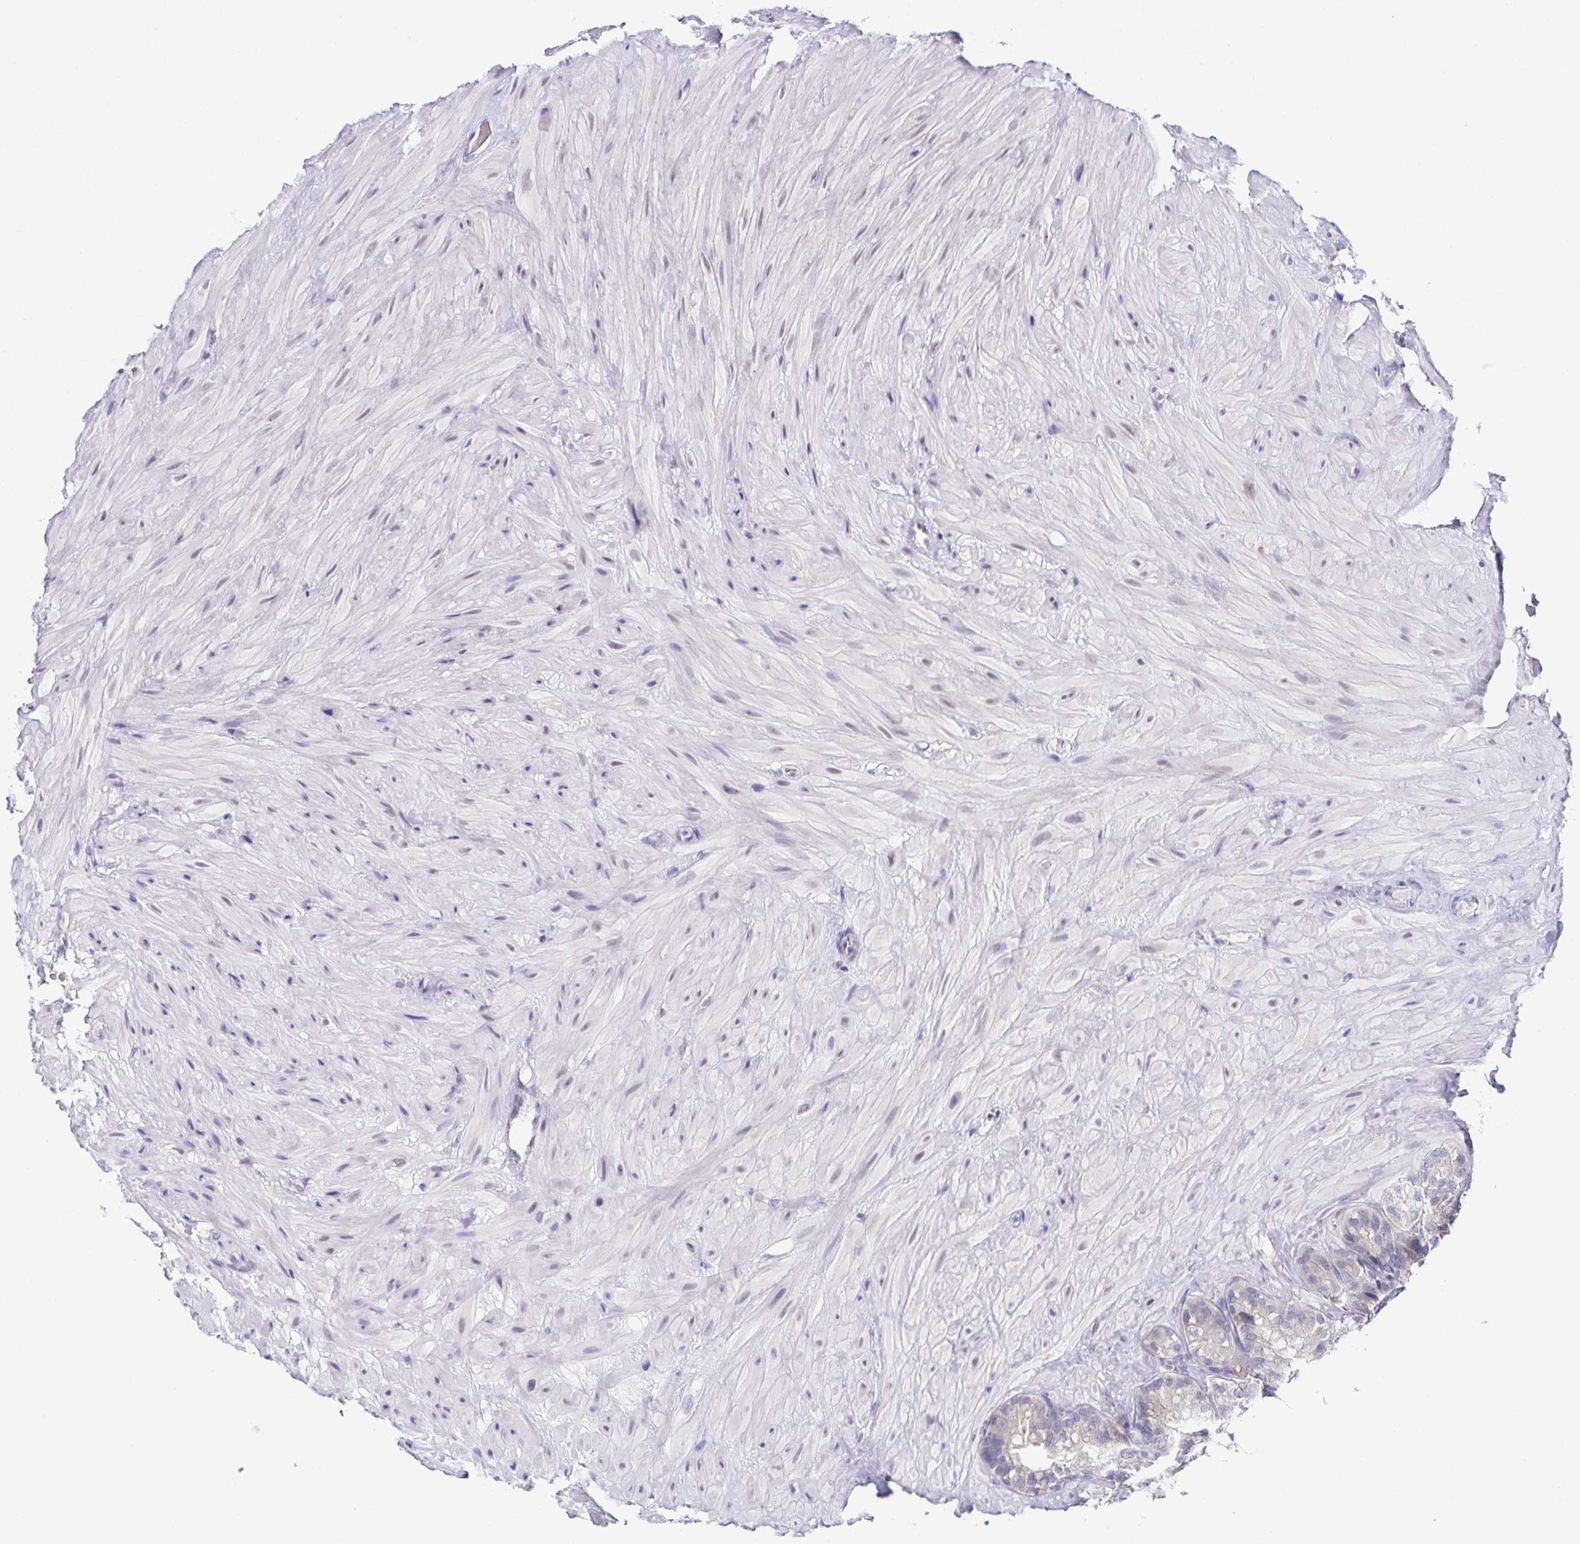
{"staining": {"intensity": "negative", "quantity": "none", "location": "none"}, "tissue": "seminal vesicle", "cell_type": "Glandular cells", "image_type": "normal", "snomed": [{"axis": "morphology", "description": "Normal tissue, NOS"}, {"axis": "topography", "description": "Seminal veicle"}], "caption": "Human seminal vesicle stained for a protein using IHC shows no positivity in glandular cells.", "gene": "STPG4", "patient": {"sex": "male", "age": 60}}